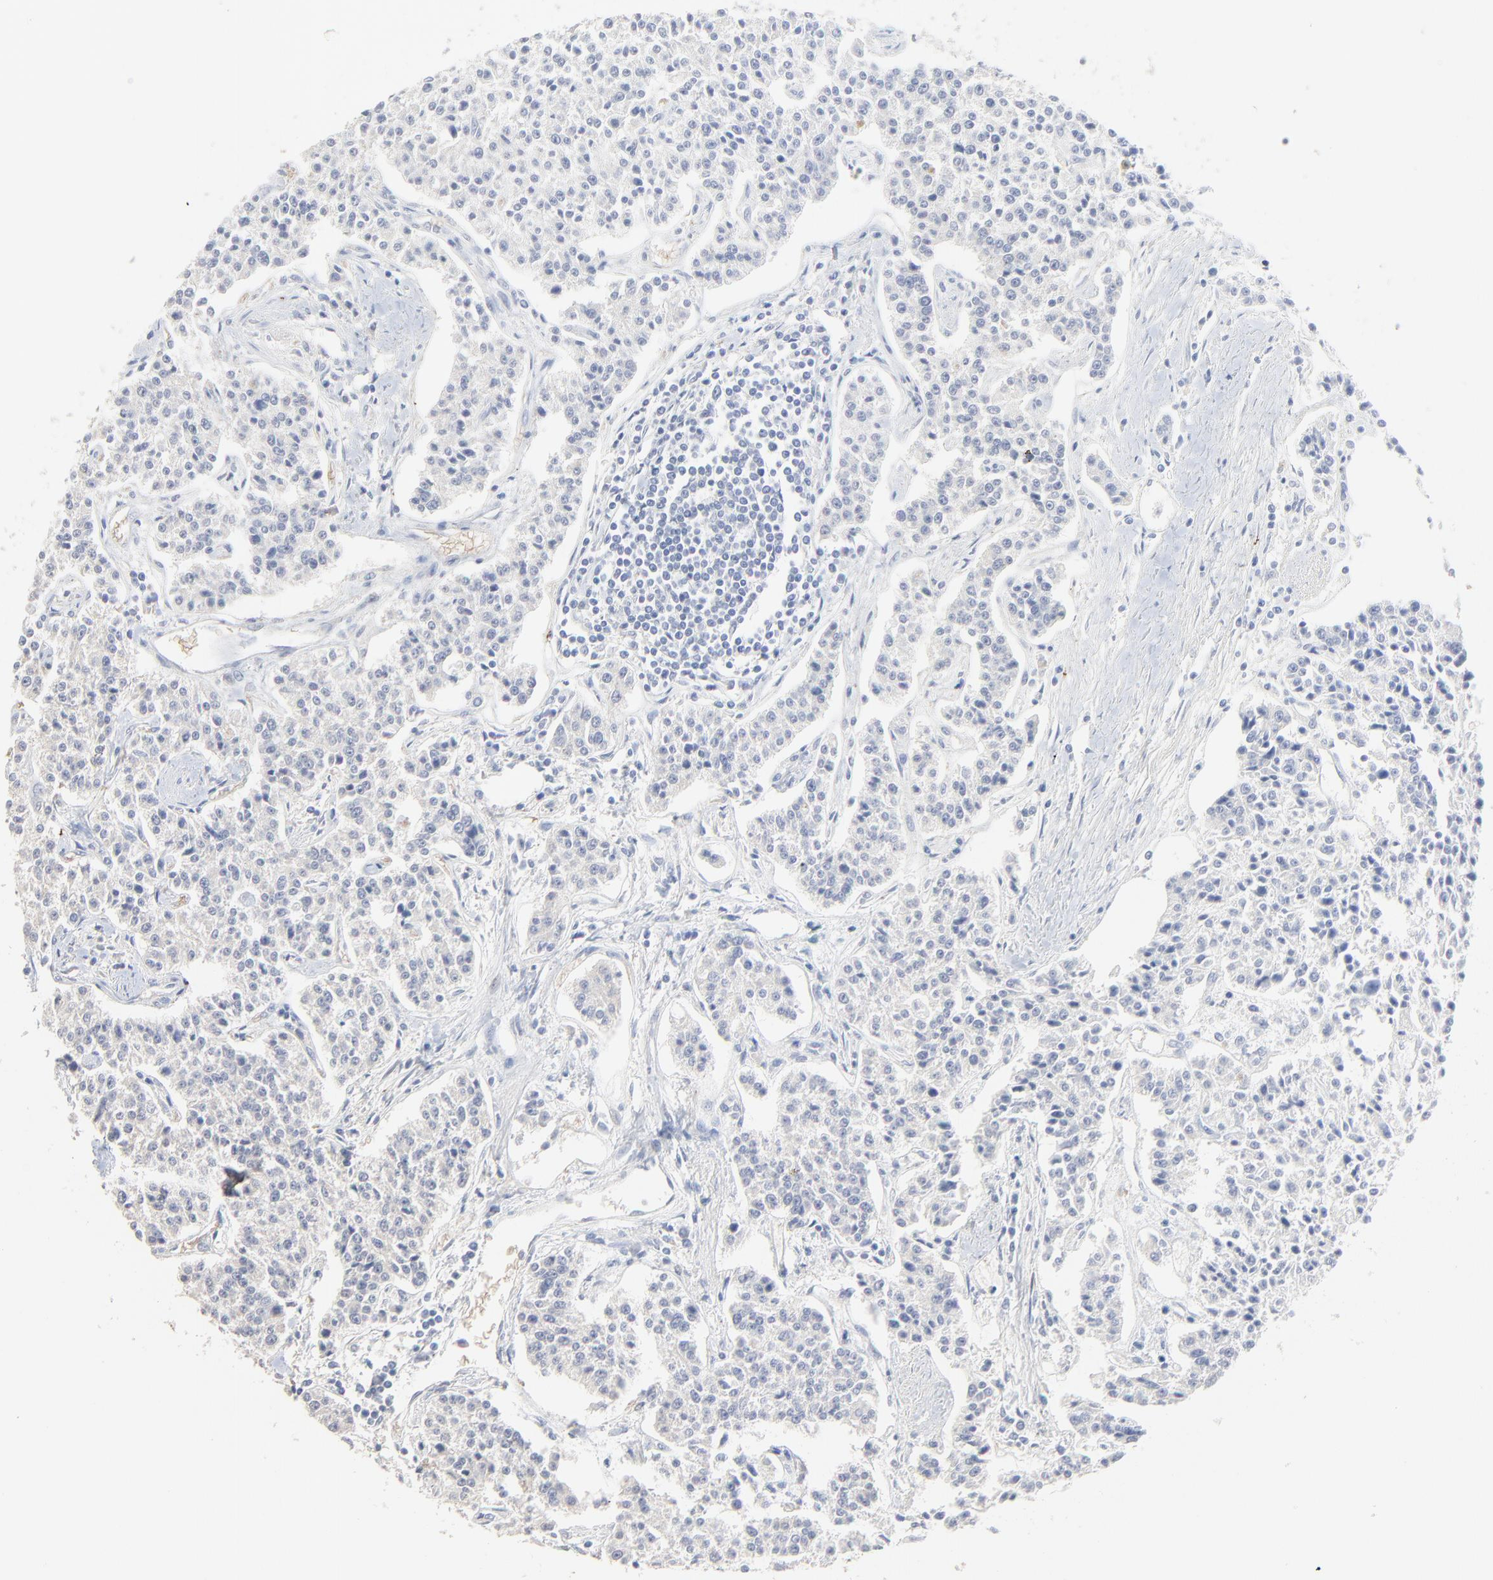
{"staining": {"intensity": "negative", "quantity": "none", "location": "none"}, "tissue": "carcinoid", "cell_type": "Tumor cells", "image_type": "cancer", "snomed": [{"axis": "morphology", "description": "Carcinoid, malignant, NOS"}, {"axis": "topography", "description": "Stomach"}], "caption": "Immunohistochemistry (IHC) histopathology image of neoplastic tissue: carcinoid stained with DAB demonstrates no significant protein positivity in tumor cells.", "gene": "FANCB", "patient": {"sex": "female", "age": 76}}